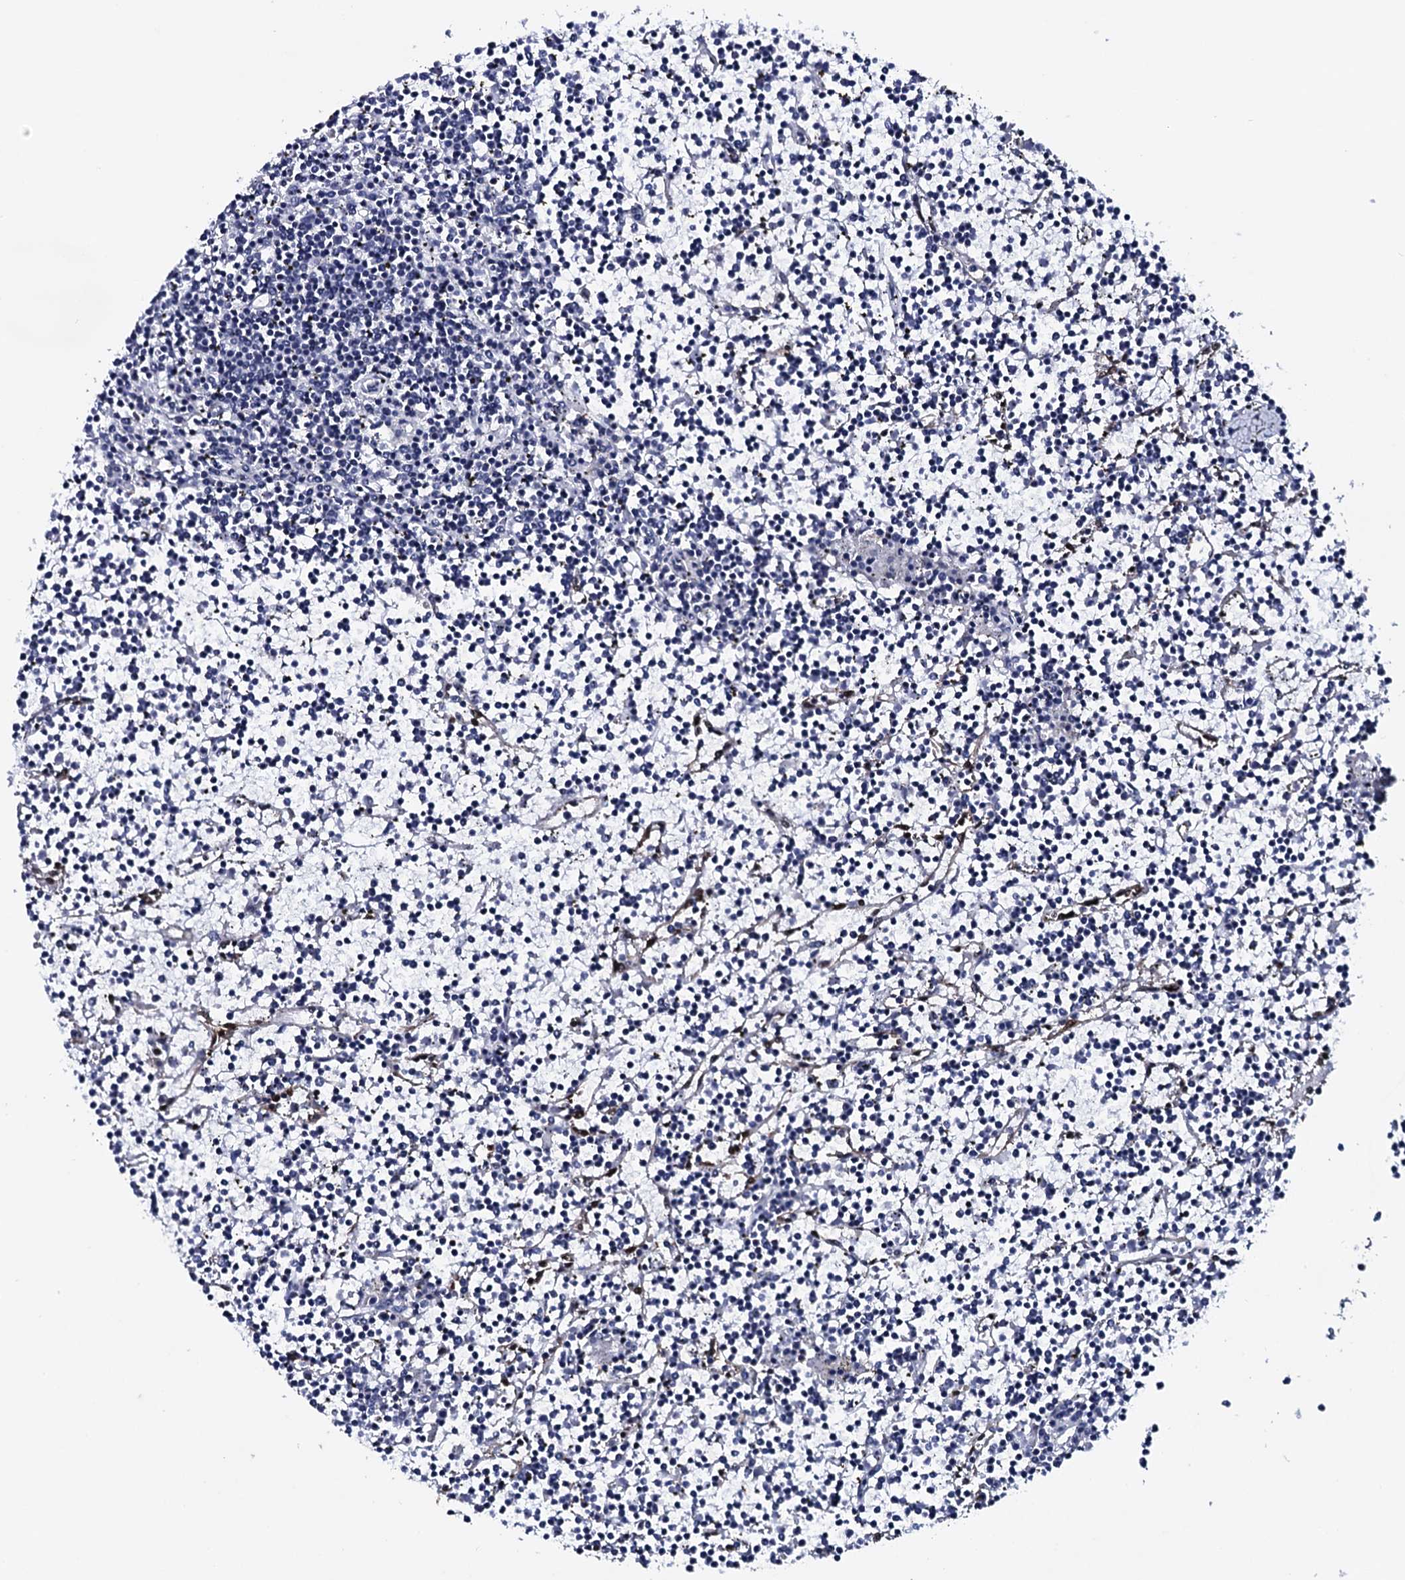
{"staining": {"intensity": "negative", "quantity": "none", "location": "none"}, "tissue": "lymphoma", "cell_type": "Tumor cells", "image_type": "cancer", "snomed": [{"axis": "morphology", "description": "Malignant lymphoma, non-Hodgkin's type, Low grade"}, {"axis": "topography", "description": "Spleen"}], "caption": "IHC of human lymphoma exhibits no expression in tumor cells. (DAB (3,3'-diaminobenzidine) immunohistochemistry (IHC) visualized using brightfield microscopy, high magnification).", "gene": "NPM2", "patient": {"sex": "female", "age": 19}}